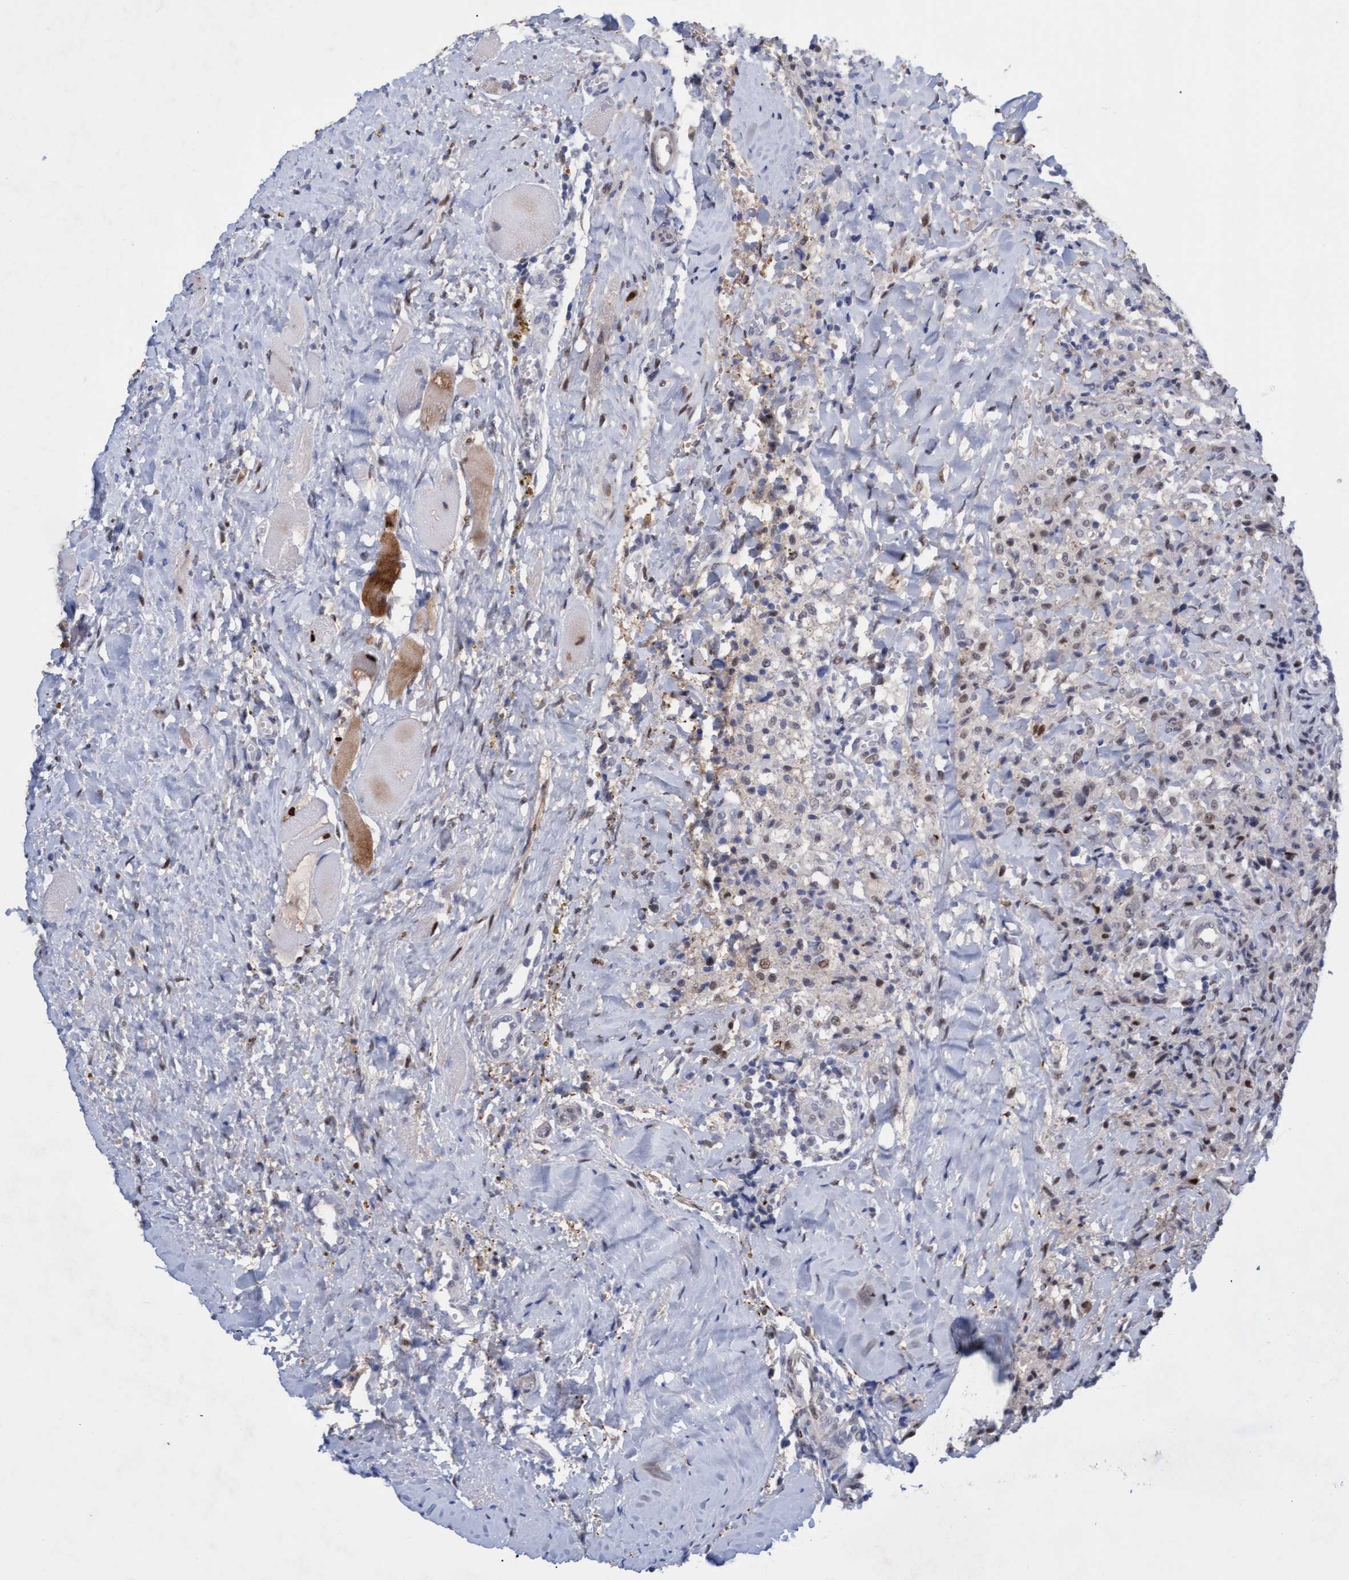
{"staining": {"intensity": "weak", "quantity": "<25%", "location": "nuclear"}, "tissue": "testis cancer", "cell_type": "Tumor cells", "image_type": "cancer", "snomed": [{"axis": "morphology", "description": "Carcinoma, Embryonal, NOS"}, {"axis": "topography", "description": "Testis"}], "caption": "An image of testis cancer stained for a protein exhibits no brown staining in tumor cells. (Stains: DAB (3,3'-diaminobenzidine) immunohistochemistry with hematoxylin counter stain, Microscopy: brightfield microscopy at high magnification).", "gene": "PINX1", "patient": {"sex": "male", "age": 2}}